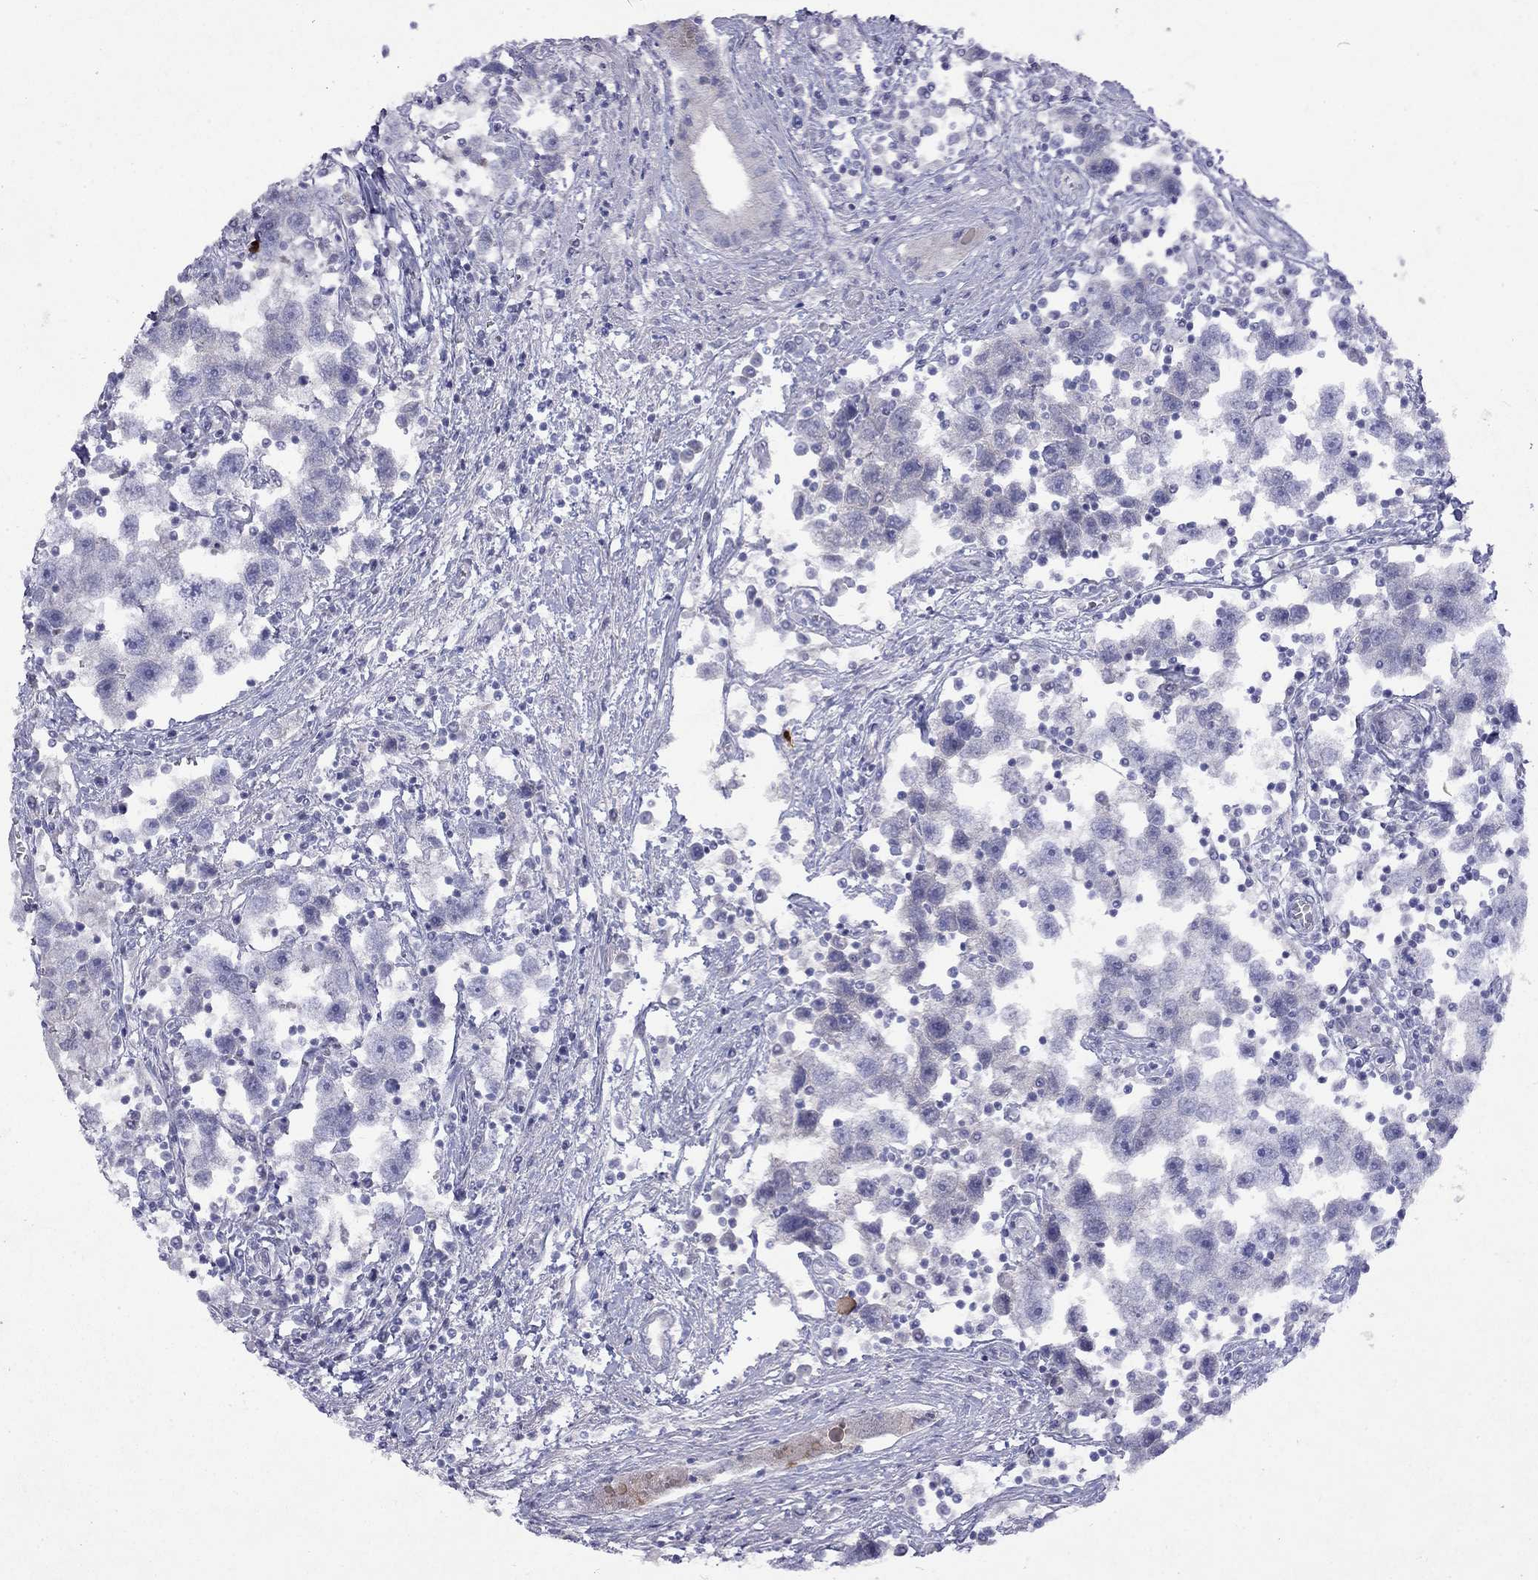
{"staining": {"intensity": "negative", "quantity": "none", "location": "none"}, "tissue": "testis cancer", "cell_type": "Tumor cells", "image_type": "cancer", "snomed": [{"axis": "morphology", "description": "Seminoma, NOS"}, {"axis": "topography", "description": "Testis"}], "caption": "There is no significant positivity in tumor cells of testis cancer (seminoma). (DAB immunohistochemistry (IHC) visualized using brightfield microscopy, high magnification).", "gene": "GNAT3", "patient": {"sex": "male", "age": 30}}